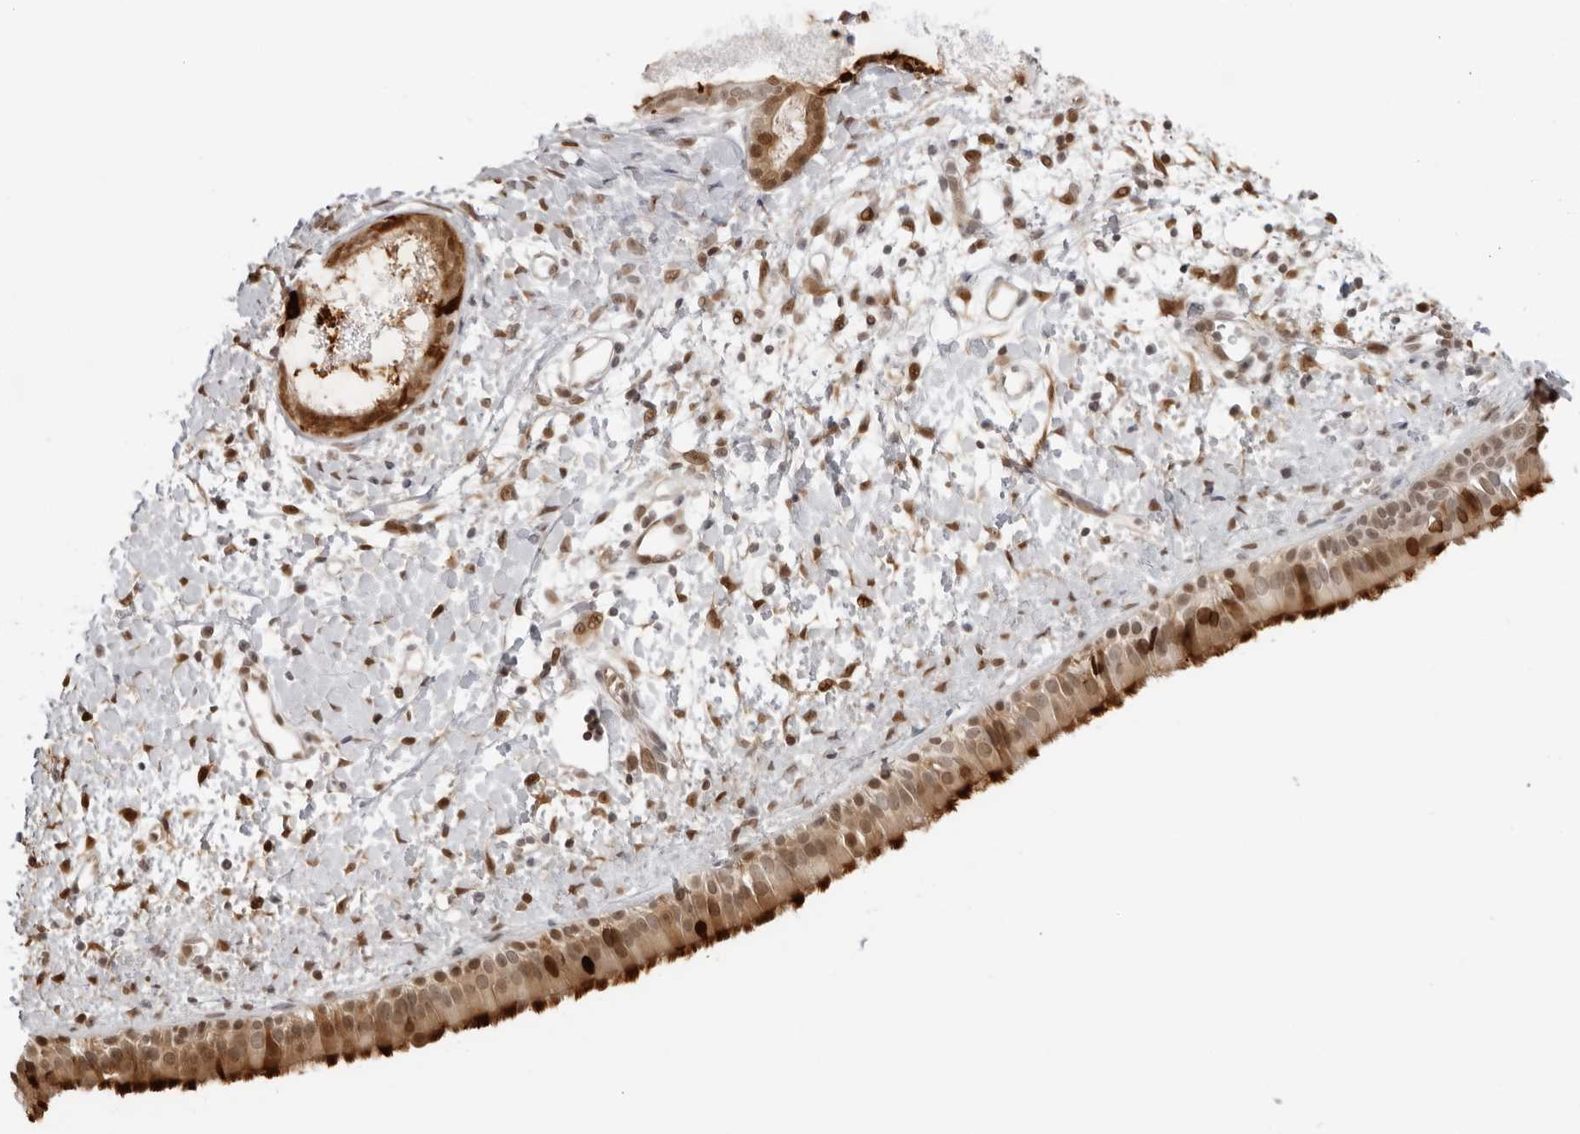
{"staining": {"intensity": "strong", "quantity": ">75%", "location": "cytoplasmic/membranous,nuclear"}, "tissue": "nasopharynx", "cell_type": "Respiratory epithelial cells", "image_type": "normal", "snomed": [{"axis": "morphology", "description": "Normal tissue, NOS"}, {"axis": "topography", "description": "Nasopharynx"}], "caption": "Immunohistochemical staining of normal human nasopharynx reveals >75% levels of strong cytoplasmic/membranous,nuclear protein expression in approximately >75% of respiratory epithelial cells. (Stains: DAB in brown, nuclei in blue, Microscopy: brightfield microscopy at high magnification).", "gene": "RNF146", "patient": {"sex": "male", "age": 22}}